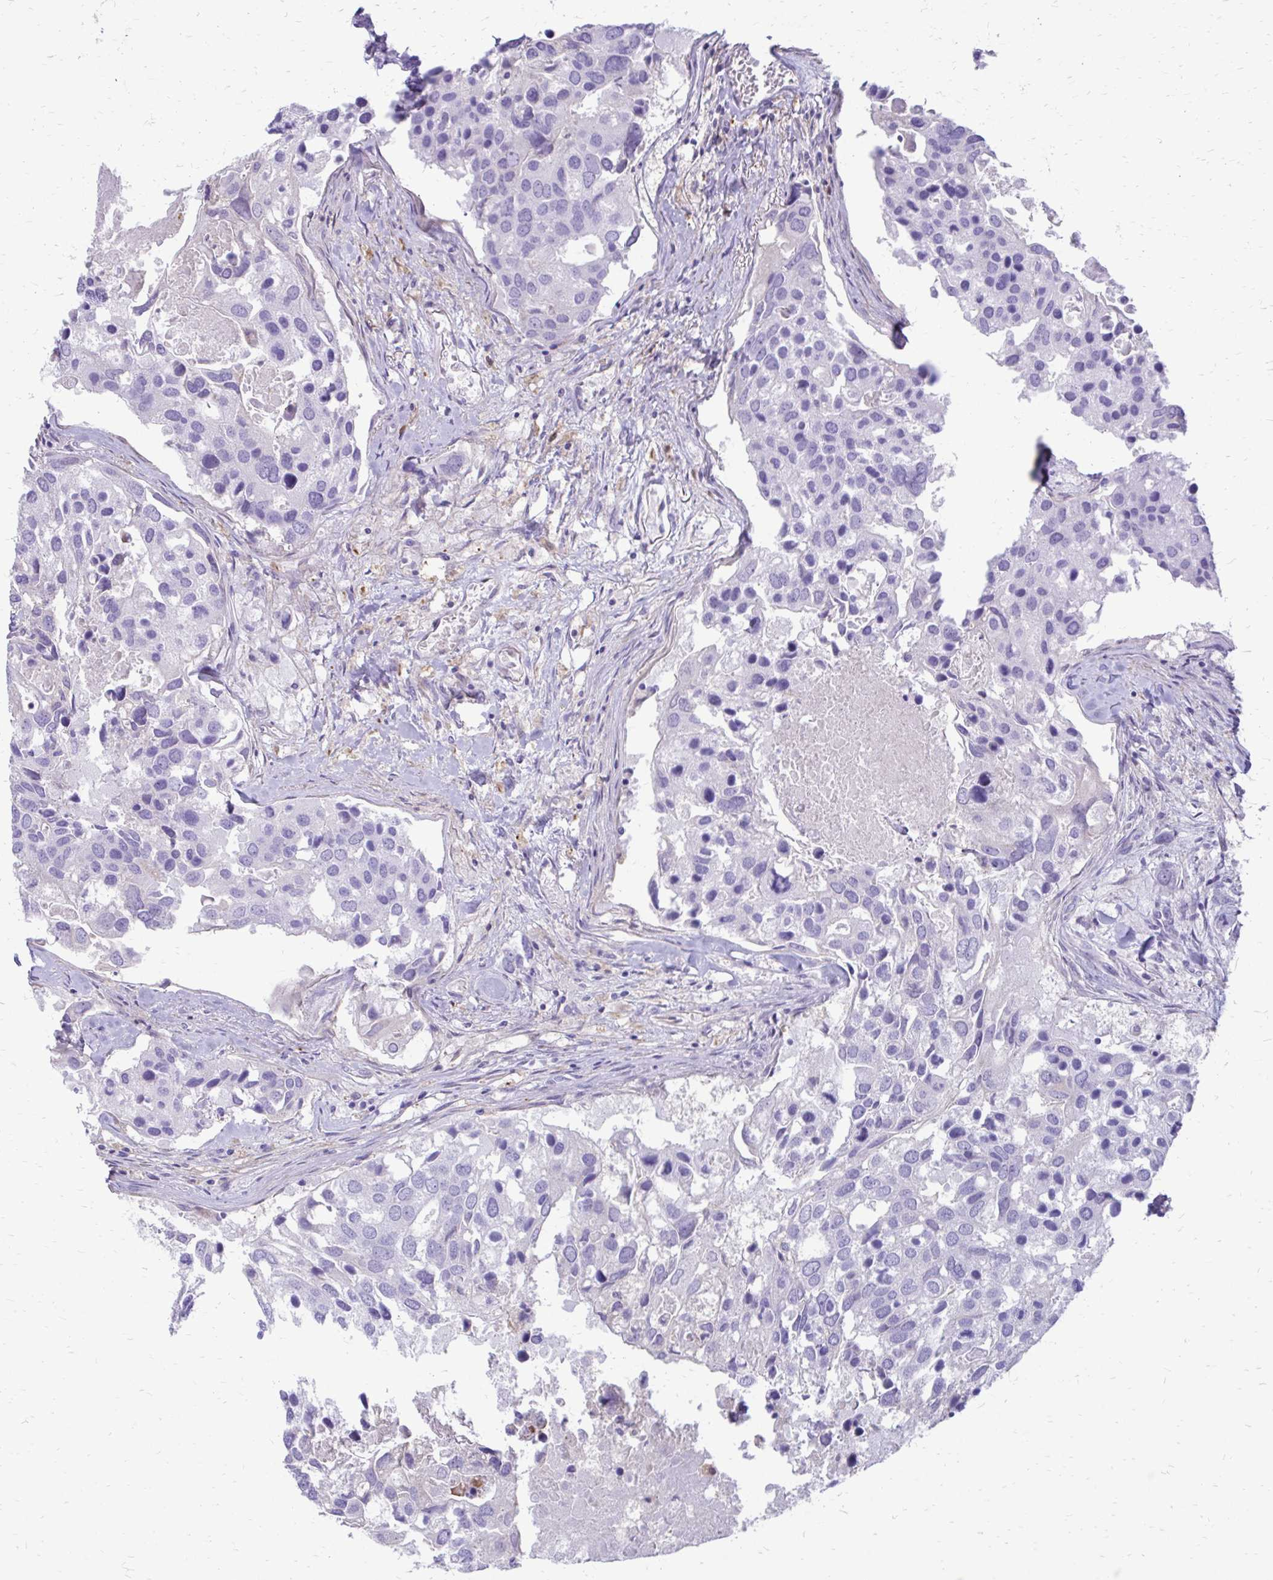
{"staining": {"intensity": "negative", "quantity": "none", "location": "none"}, "tissue": "breast cancer", "cell_type": "Tumor cells", "image_type": "cancer", "snomed": [{"axis": "morphology", "description": "Duct carcinoma"}, {"axis": "topography", "description": "Breast"}], "caption": "Tumor cells are negative for brown protein staining in breast cancer.", "gene": "SIGLEC11", "patient": {"sex": "female", "age": 83}}